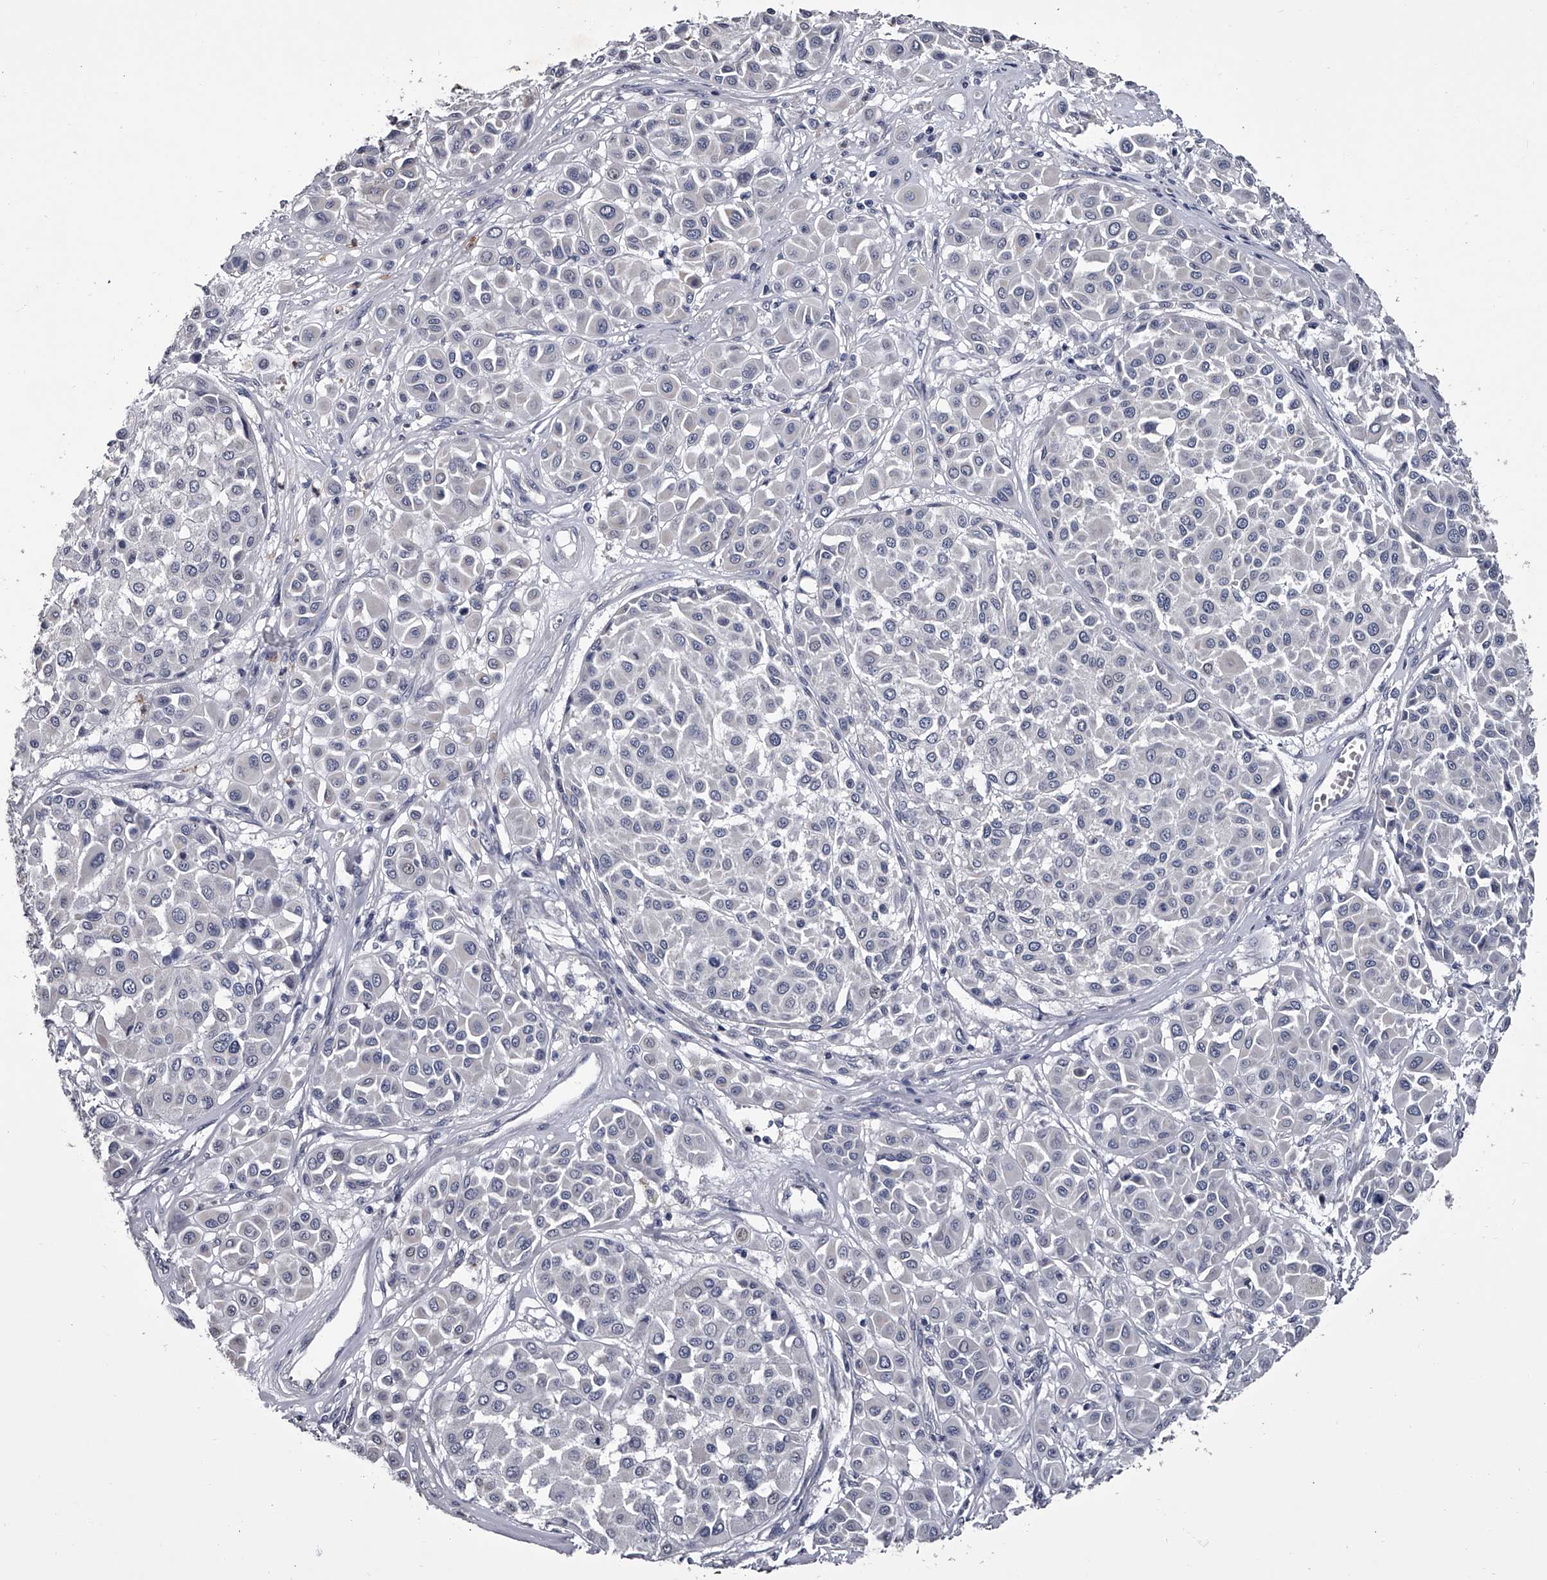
{"staining": {"intensity": "negative", "quantity": "none", "location": "none"}, "tissue": "melanoma", "cell_type": "Tumor cells", "image_type": "cancer", "snomed": [{"axis": "morphology", "description": "Malignant melanoma, Metastatic site"}, {"axis": "topography", "description": "Soft tissue"}], "caption": "Protein analysis of malignant melanoma (metastatic site) displays no significant expression in tumor cells.", "gene": "GAPVD1", "patient": {"sex": "male", "age": 41}}